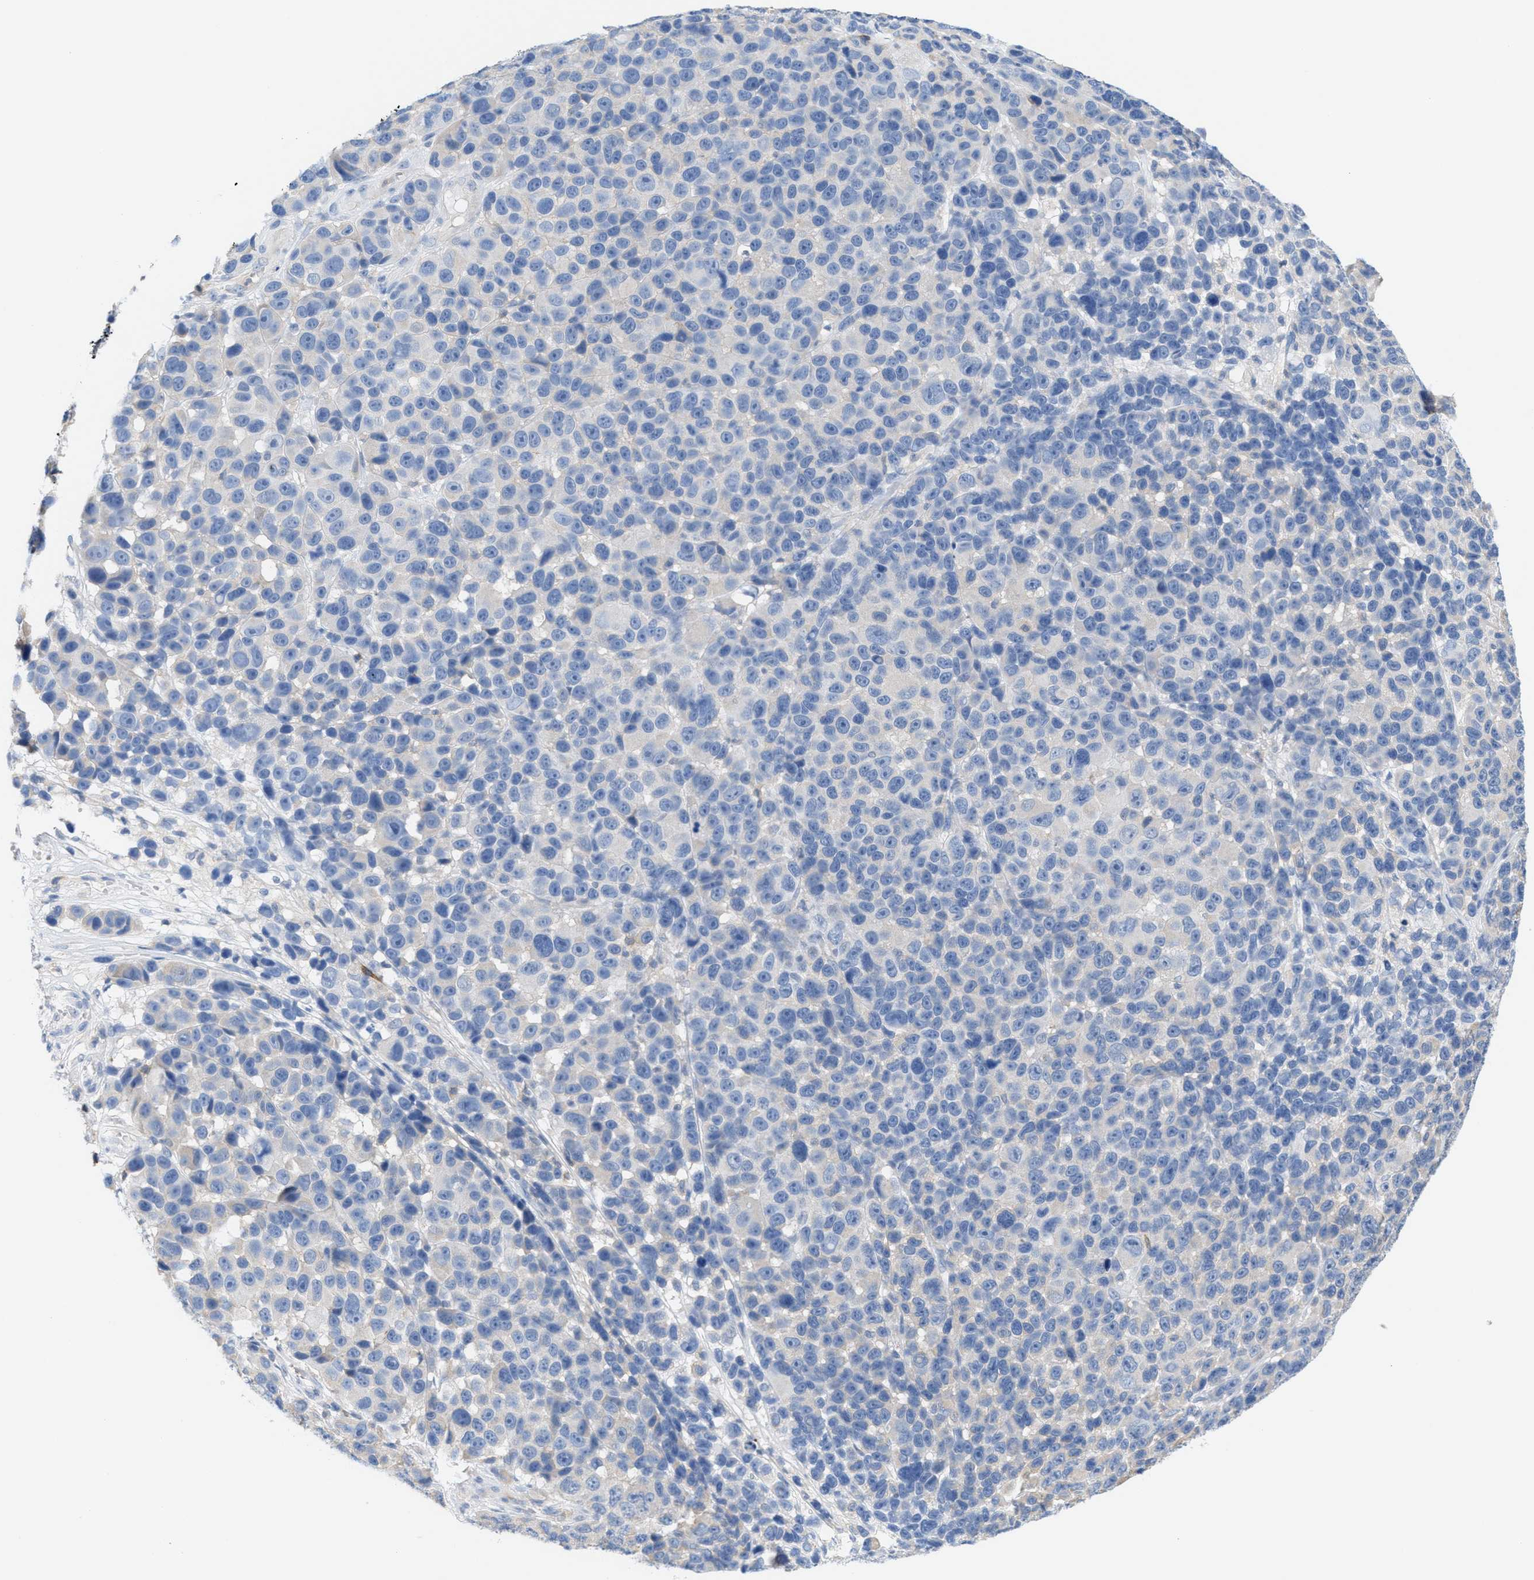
{"staining": {"intensity": "negative", "quantity": "none", "location": "none"}, "tissue": "melanoma", "cell_type": "Tumor cells", "image_type": "cancer", "snomed": [{"axis": "morphology", "description": "Malignant melanoma, NOS"}, {"axis": "topography", "description": "Skin"}], "caption": "High power microscopy image of an immunohistochemistry histopathology image of malignant melanoma, revealing no significant positivity in tumor cells.", "gene": "IL16", "patient": {"sex": "male", "age": 53}}